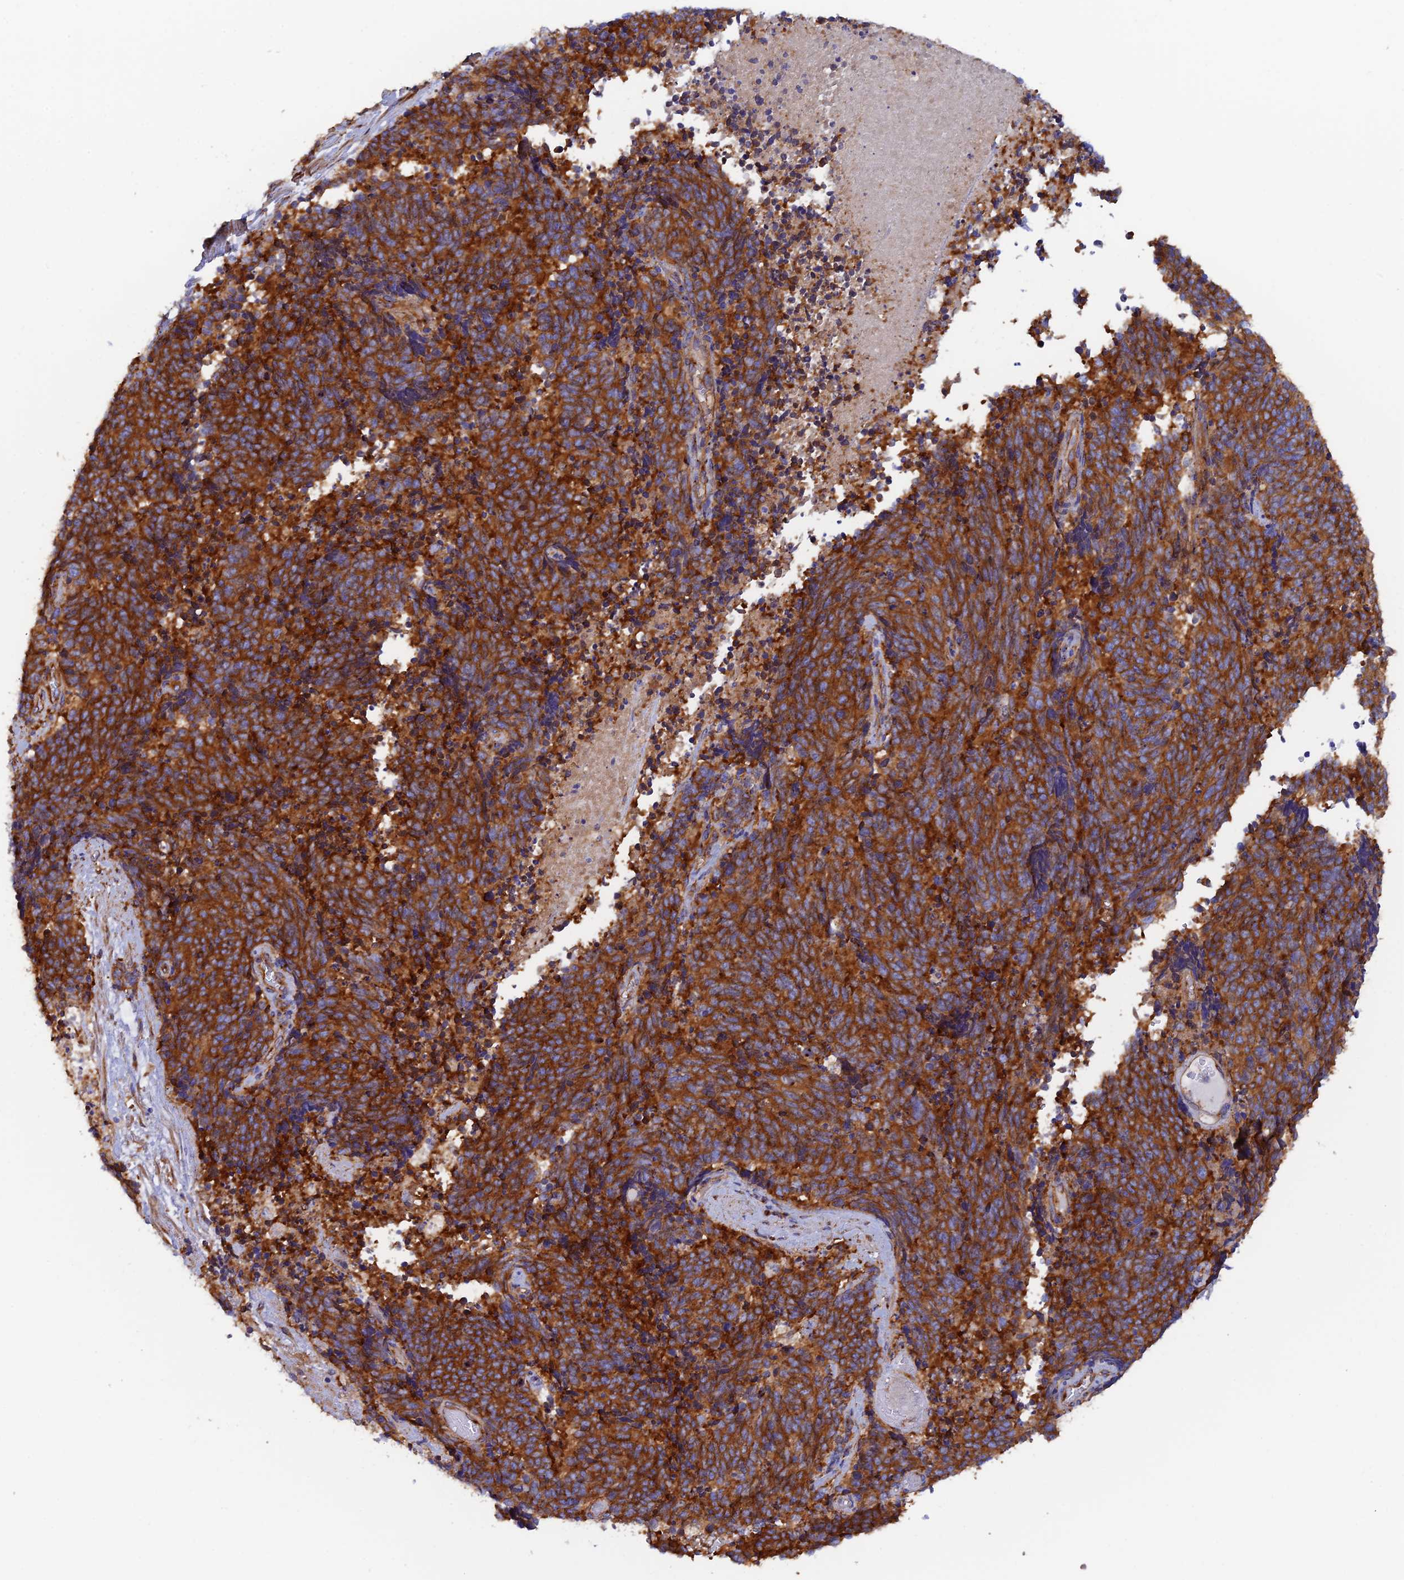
{"staining": {"intensity": "strong", "quantity": ">75%", "location": "cytoplasmic/membranous"}, "tissue": "cervical cancer", "cell_type": "Tumor cells", "image_type": "cancer", "snomed": [{"axis": "morphology", "description": "Squamous cell carcinoma, NOS"}, {"axis": "topography", "description": "Cervix"}], "caption": "Human cervical cancer (squamous cell carcinoma) stained for a protein (brown) displays strong cytoplasmic/membranous positive positivity in approximately >75% of tumor cells.", "gene": "DCTN2", "patient": {"sex": "female", "age": 29}}